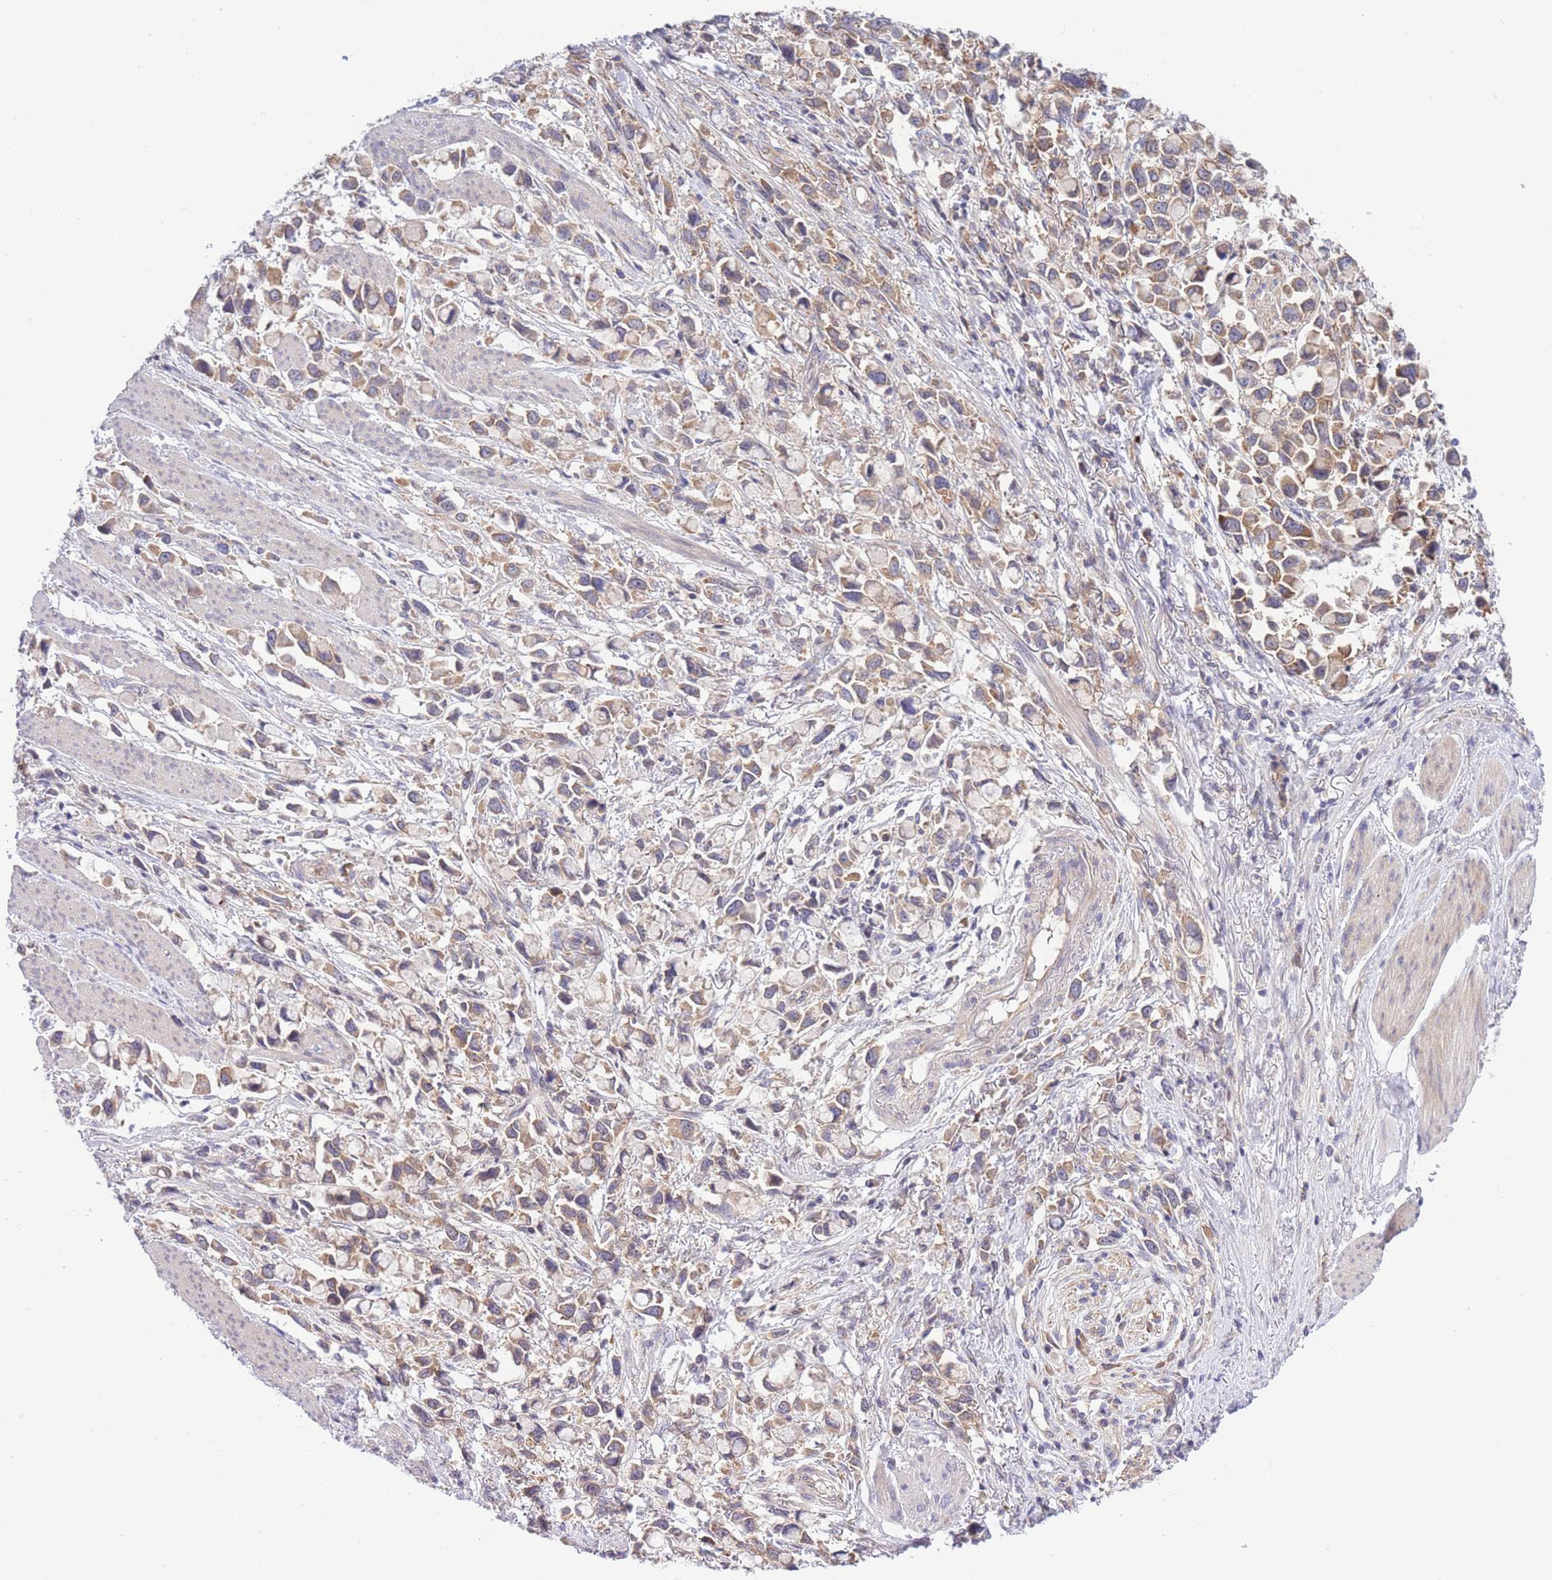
{"staining": {"intensity": "moderate", "quantity": ">75%", "location": "cytoplasmic/membranous"}, "tissue": "stomach cancer", "cell_type": "Tumor cells", "image_type": "cancer", "snomed": [{"axis": "morphology", "description": "Adenocarcinoma, NOS"}, {"axis": "topography", "description": "Stomach"}], "caption": "An IHC histopathology image of neoplastic tissue is shown. Protein staining in brown shows moderate cytoplasmic/membranous positivity in adenocarcinoma (stomach) within tumor cells.", "gene": "EIF2B2", "patient": {"sex": "female", "age": 81}}